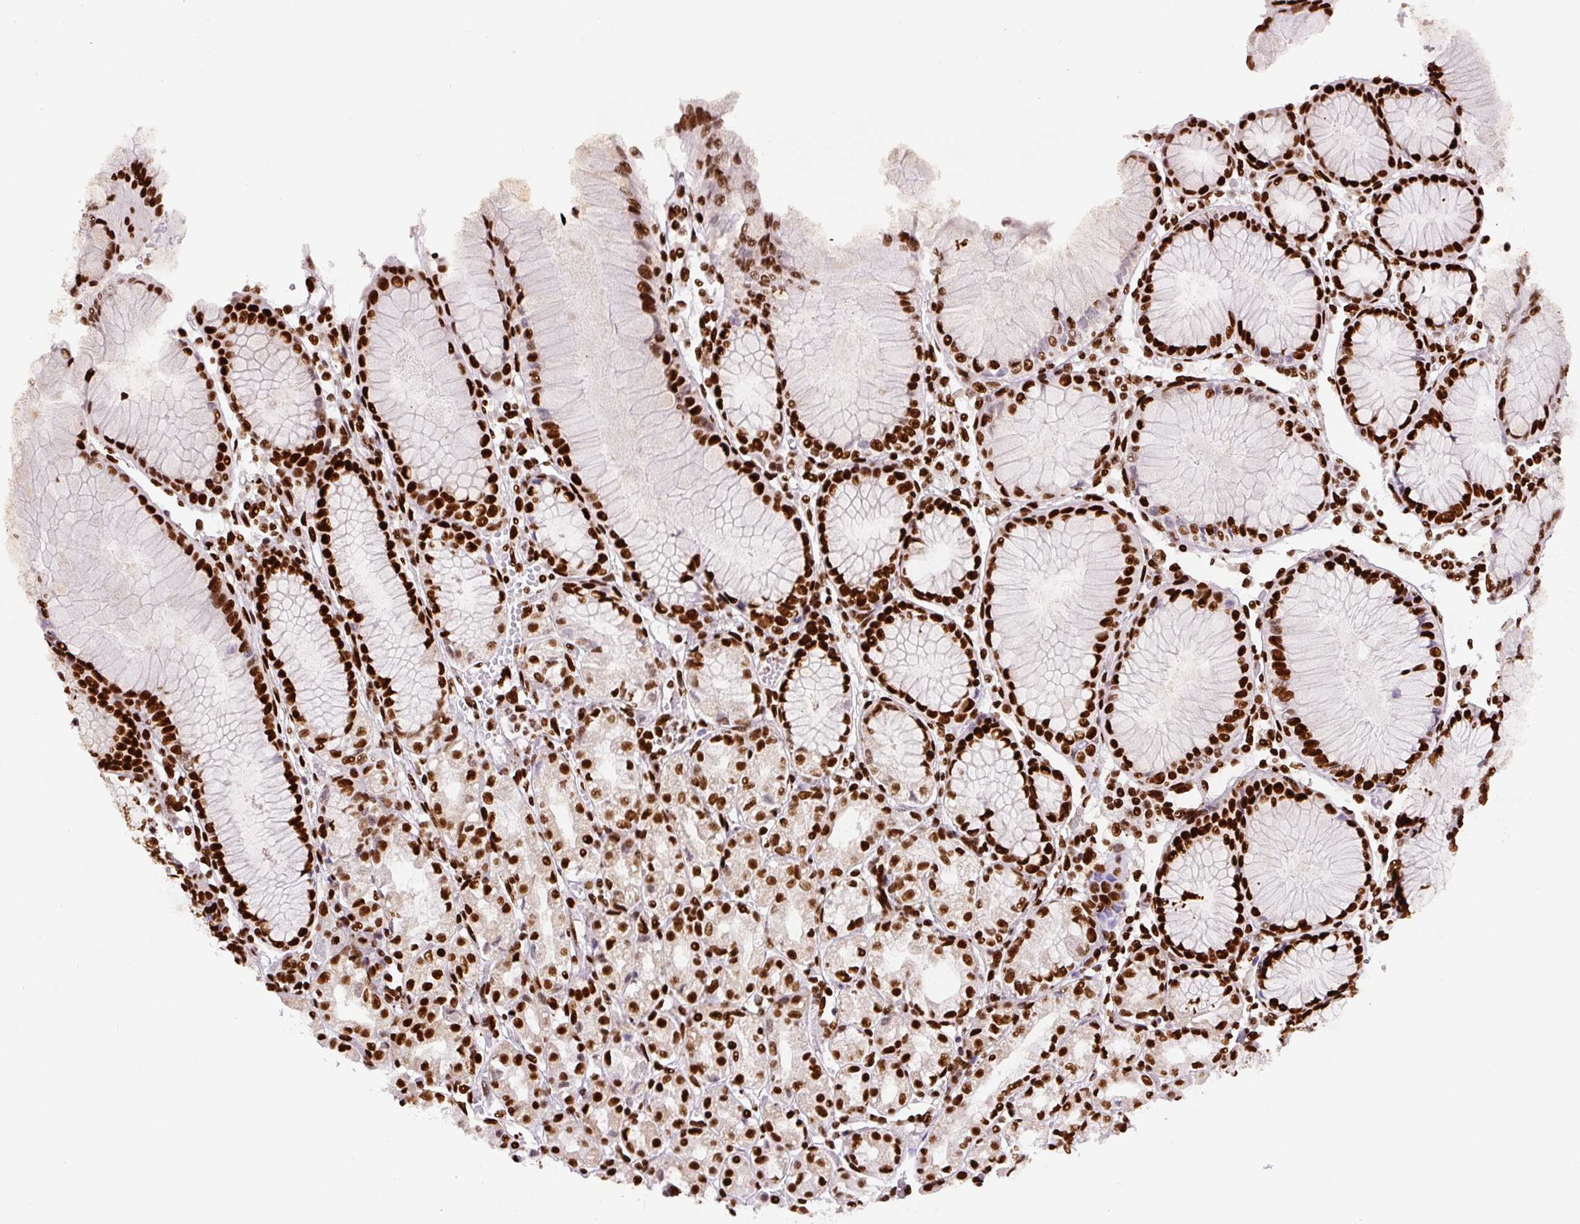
{"staining": {"intensity": "strong", "quantity": "25%-75%", "location": "nuclear"}, "tissue": "stomach", "cell_type": "Glandular cells", "image_type": "normal", "snomed": [{"axis": "morphology", "description": "Normal tissue, NOS"}, {"axis": "topography", "description": "Stomach"}], "caption": "Immunohistochemical staining of benign human stomach demonstrates high levels of strong nuclear expression in about 25%-75% of glandular cells.", "gene": "FUS", "patient": {"sex": "female", "age": 57}}